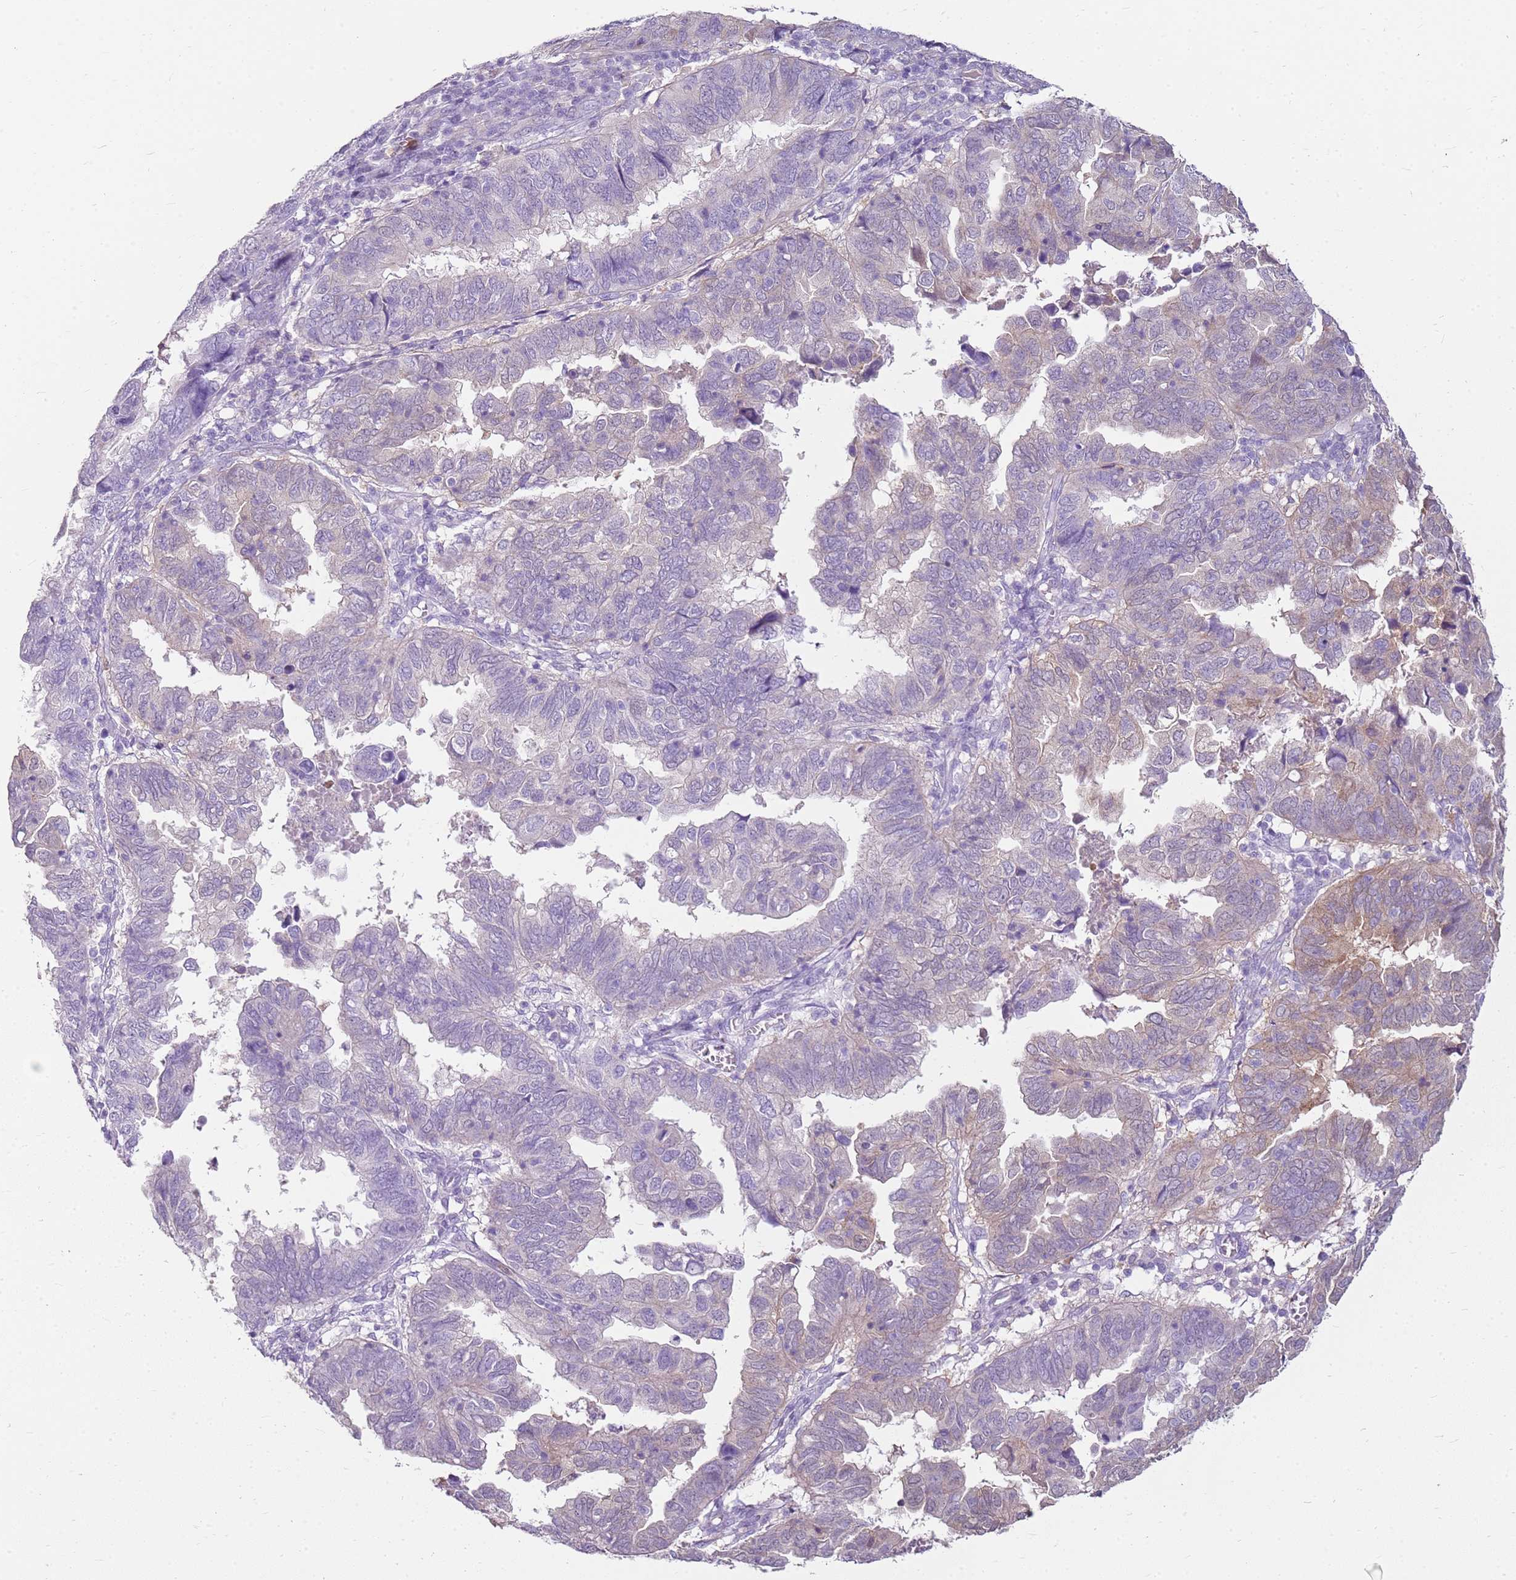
{"staining": {"intensity": "weak", "quantity": "<25%", "location": "cytoplasmic/membranous"}, "tissue": "endometrial cancer", "cell_type": "Tumor cells", "image_type": "cancer", "snomed": [{"axis": "morphology", "description": "Adenocarcinoma, NOS"}, {"axis": "topography", "description": "Uterus"}], "caption": "An immunohistochemistry histopathology image of endometrial adenocarcinoma is shown. There is no staining in tumor cells of endometrial adenocarcinoma.", "gene": "SULT1E1", "patient": {"sex": "female", "age": 77}}